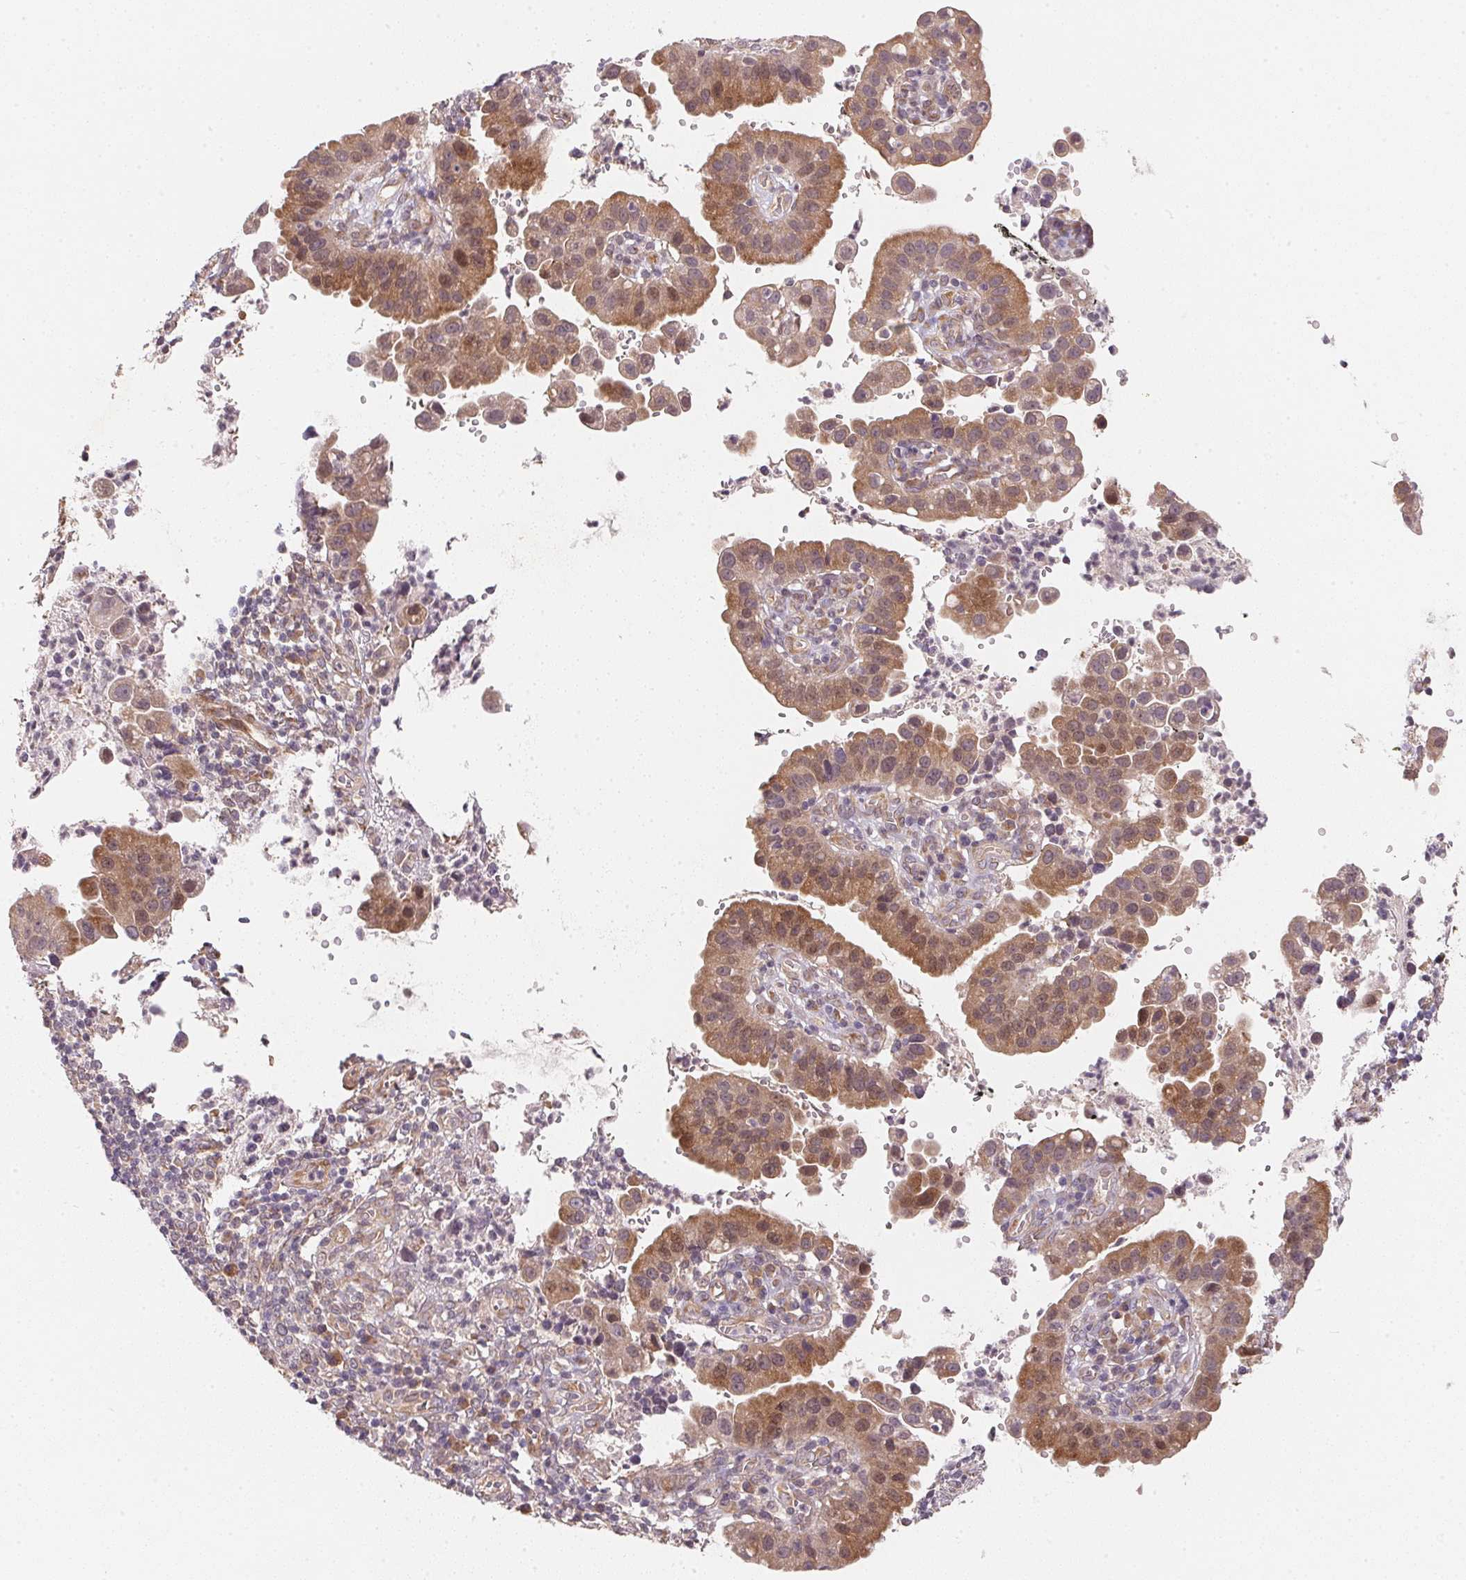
{"staining": {"intensity": "moderate", "quantity": ">75%", "location": "cytoplasmic/membranous"}, "tissue": "cervical cancer", "cell_type": "Tumor cells", "image_type": "cancer", "snomed": [{"axis": "morphology", "description": "Adenocarcinoma, NOS"}, {"axis": "topography", "description": "Cervix"}], "caption": "High-power microscopy captured an immunohistochemistry image of adenocarcinoma (cervical), revealing moderate cytoplasmic/membranous staining in approximately >75% of tumor cells.", "gene": "EI24", "patient": {"sex": "female", "age": 34}}